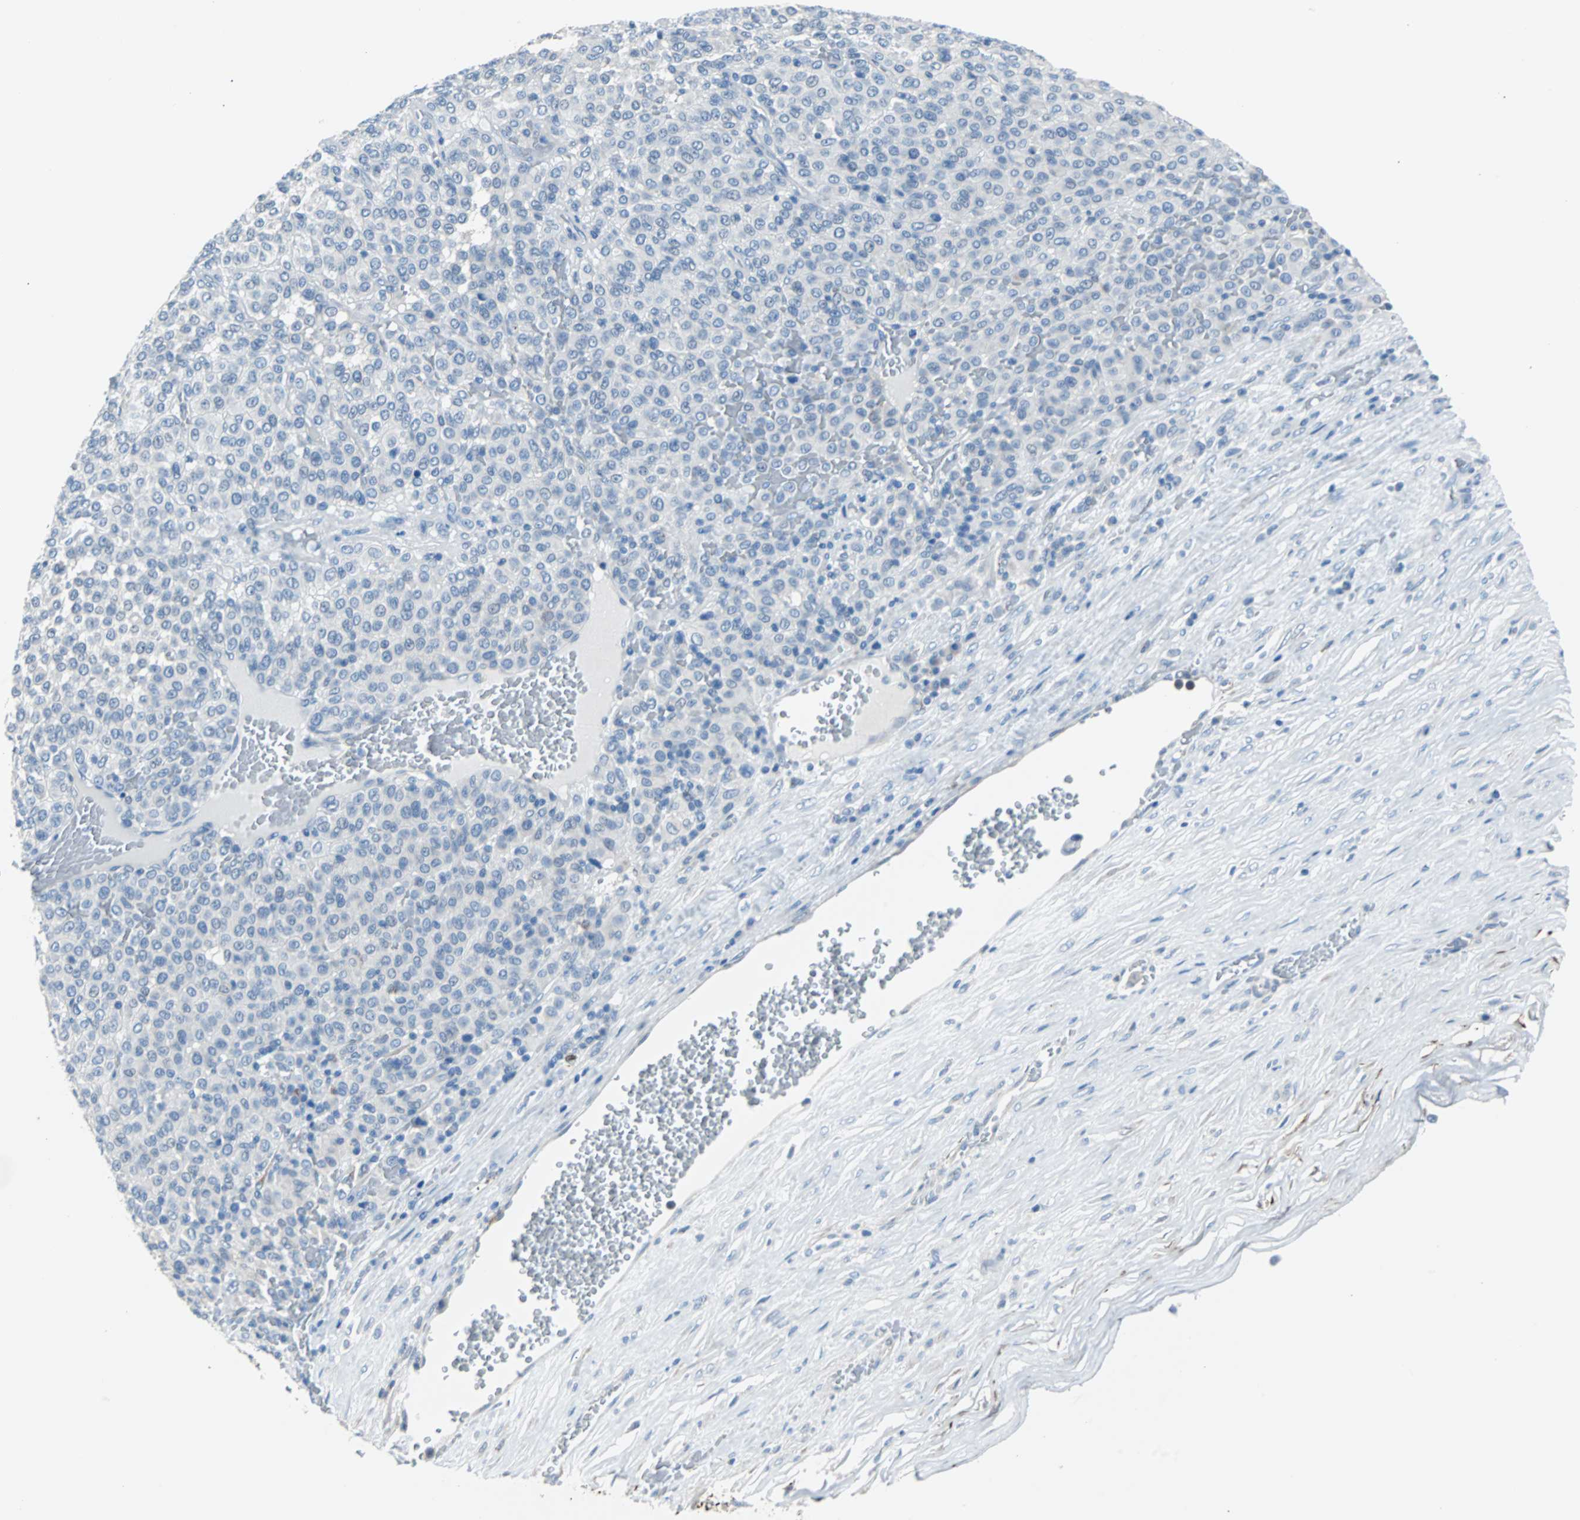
{"staining": {"intensity": "negative", "quantity": "none", "location": "none"}, "tissue": "melanoma", "cell_type": "Tumor cells", "image_type": "cancer", "snomed": [{"axis": "morphology", "description": "Malignant melanoma, Metastatic site"}, {"axis": "topography", "description": "Pancreas"}], "caption": "Immunohistochemical staining of human melanoma displays no significant positivity in tumor cells.", "gene": "KRT7", "patient": {"sex": "female", "age": 30}}